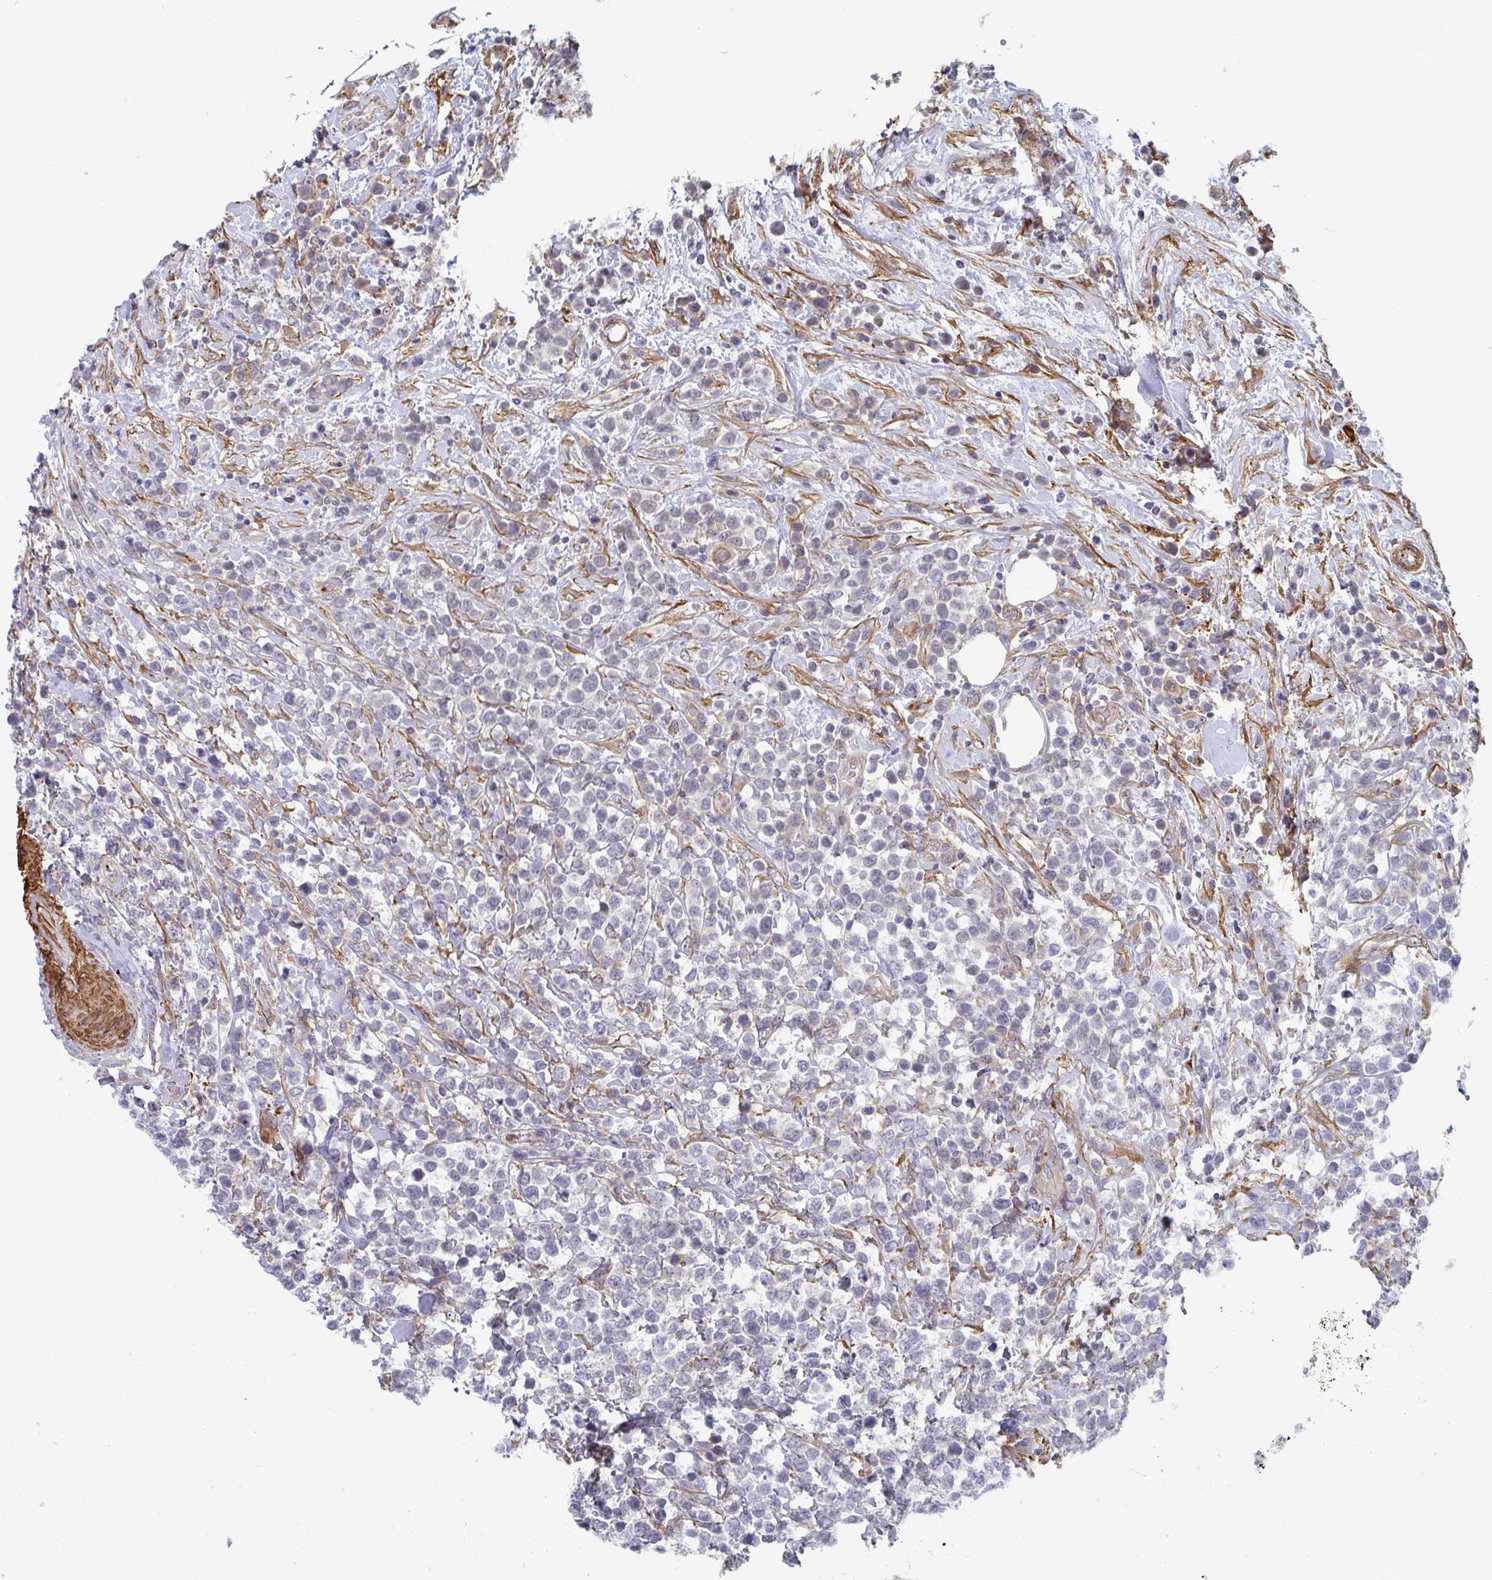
{"staining": {"intensity": "negative", "quantity": "none", "location": "none"}, "tissue": "lymphoma", "cell_type": "Tumor cells", "image_type": "cancer", "snomed": [{"axis": "morphology", "description": "Malignant lymphoma, non-Hodgkin's type, High grade"}, {"axis": "topography", "description": "Soft tissue"}], "caption": "DAB (3,3'-diaminobenzidine) immunohistochemical staining of human lymphoma displays no significant staining in tumor cells. (DAB immunohistochemistry, high magnification).", "gene": "NEURL4", "patient": {"sex": "female", "age": 56}}